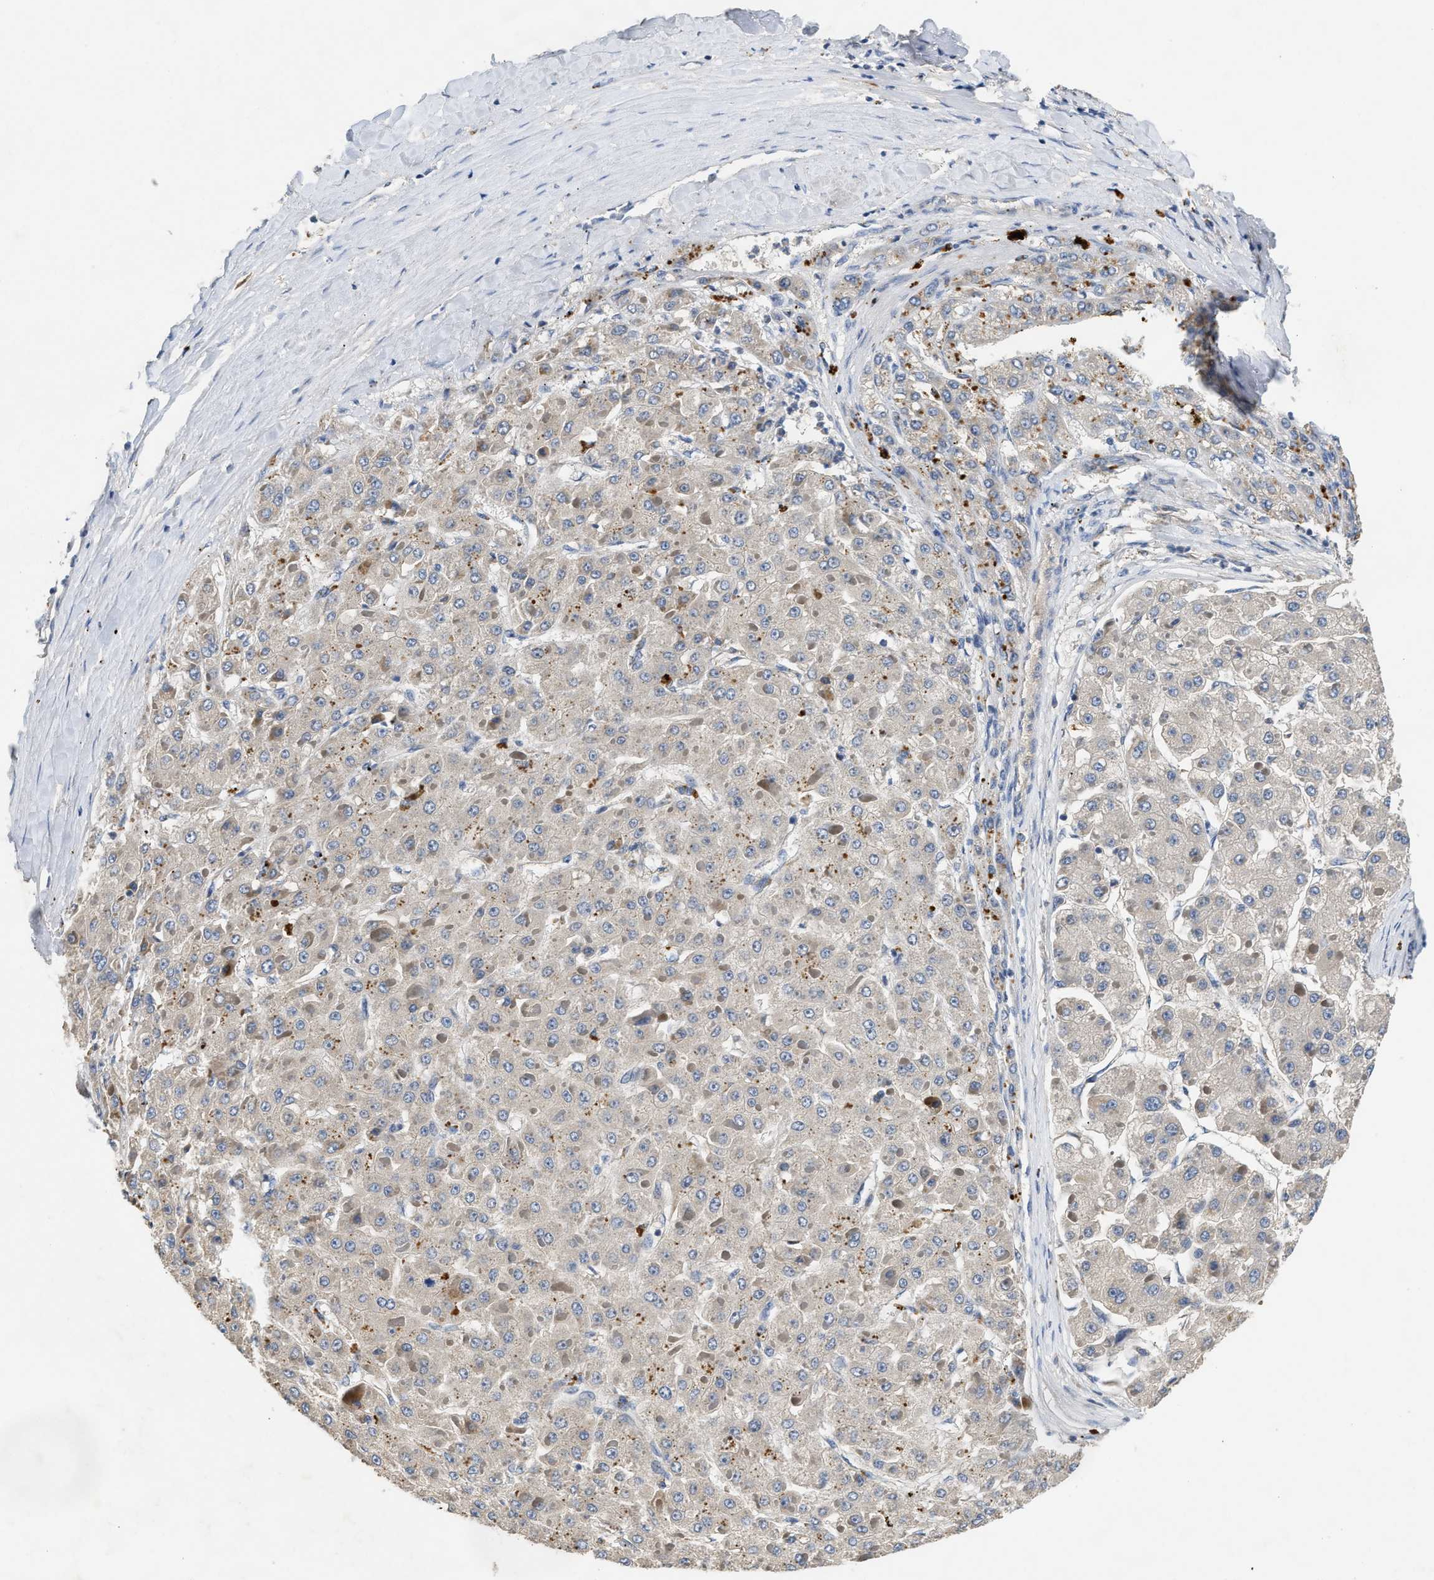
{"staining": {"intensity": "negative", "quantity": "none", "location": "none"}, "tissue": "liver cancer", "cell_type": "Tumor cells", "image_type": "cancer", "snomed": [{"axis": "morphology", "description": "Carcinoma, Hepatocellular, NOS"}, {"axis": "topography", "description": "Liver"}], "caption": "Immunohistochemical staining of human liver cancer displays no significant expression in tumor cells.", "gene": "IL17RC", "patient": {"sex": "female", "age": 73}}